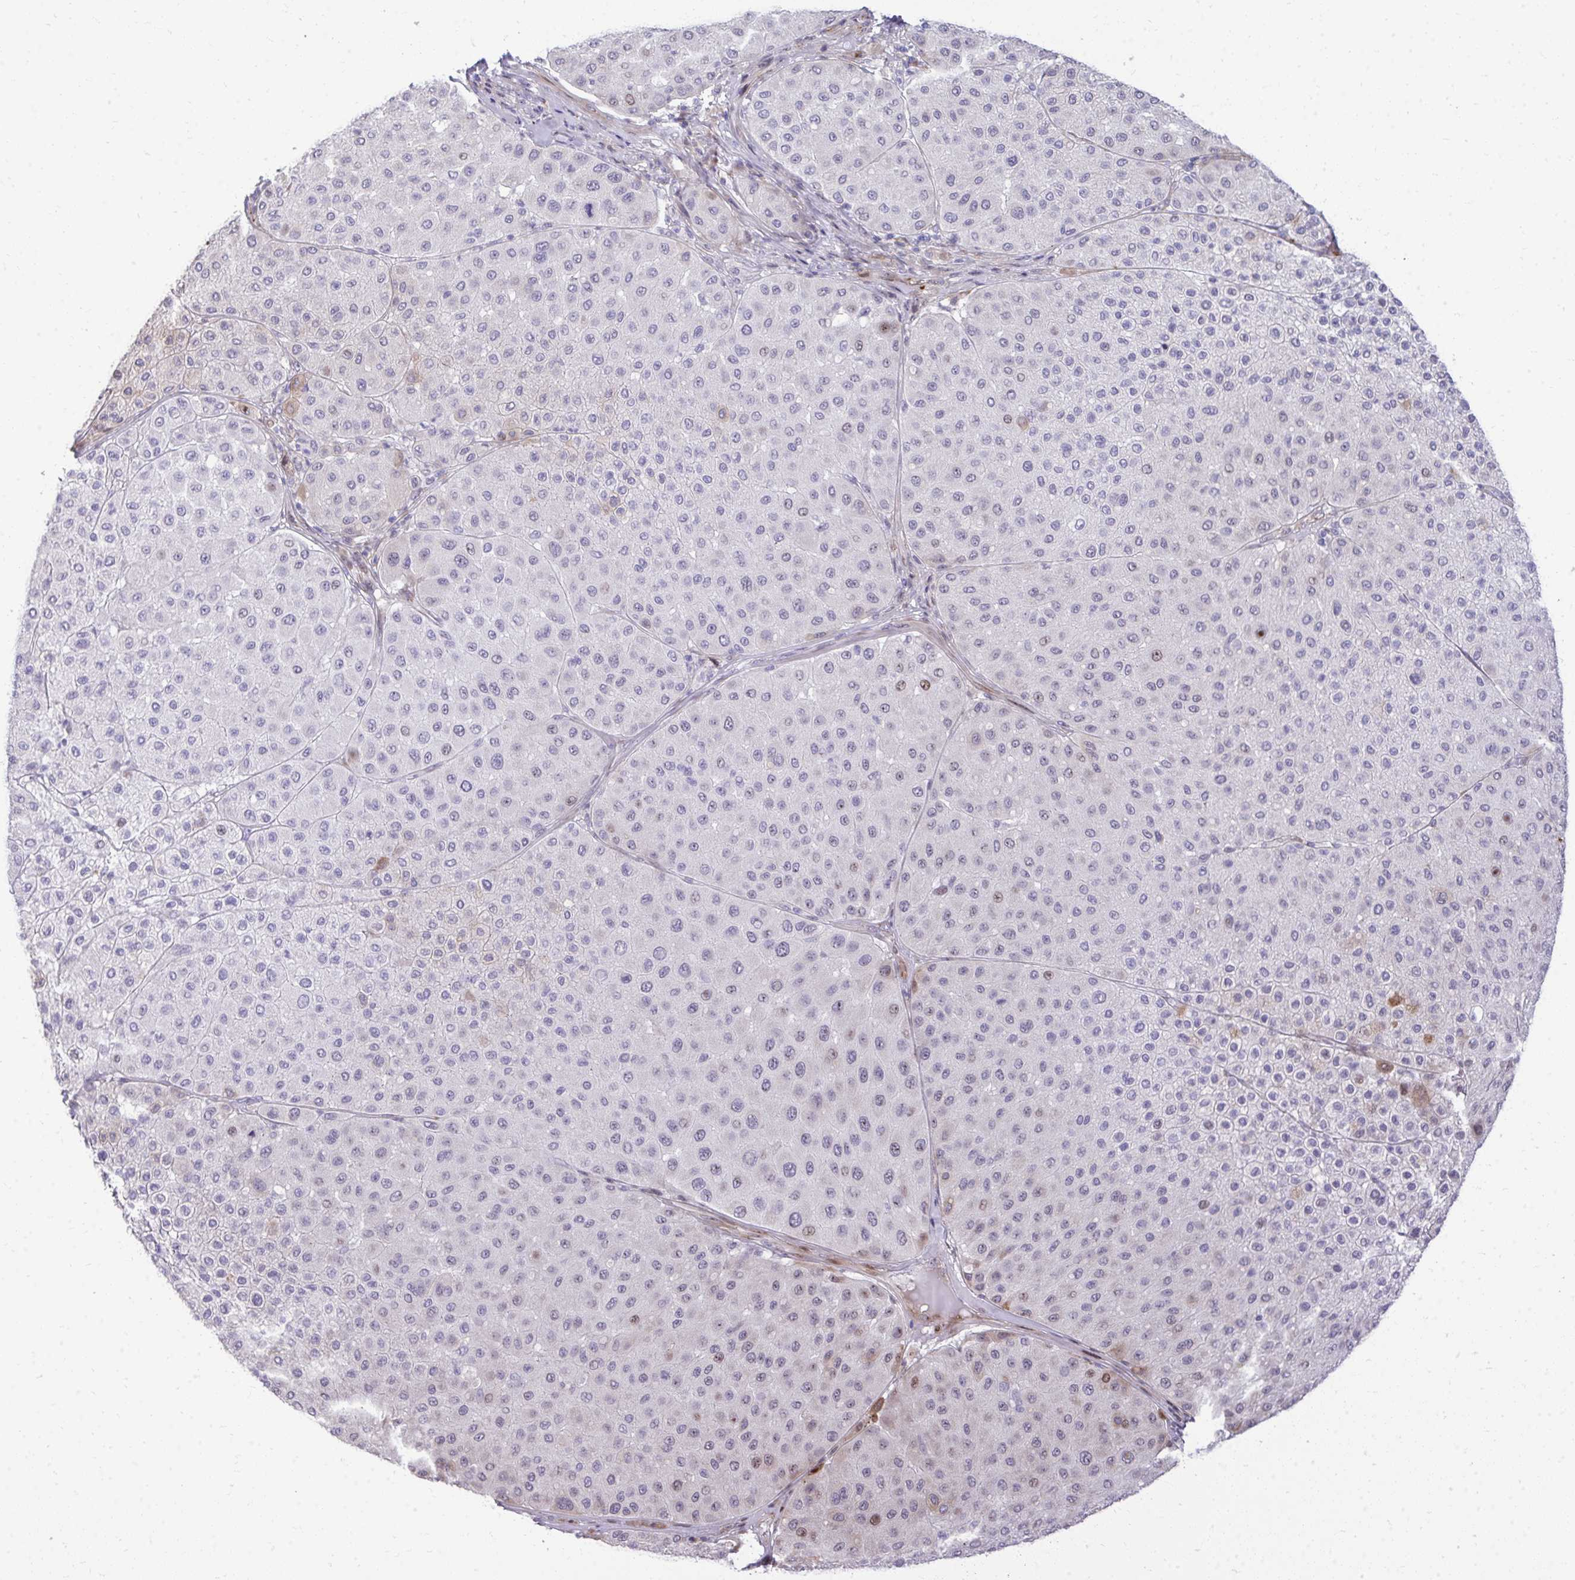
{"staining": {"intensity": "moderate", "quantity": "25%-75%", "location": "cytoplasmic/membranous,nuclear"}, "tissue": "melanoma", "cell_type": "Tumor cells", "image_type": "cancer", "snomed": [{"axis": "morphology", "description": "Malignant melanoma, Metastatic site"}, {"axis": "topography", "description": "Smooth muscle"}], "caption": "Malignant melanoma (metastatic site) stained with immunohistochemistry demonstrates moderate cytoplasmic/membranous and nuclear staining in approximately 25%-75% of tumor cells.", "gene": "DLX4", "patient": {"sex": "male", "age": 41}}